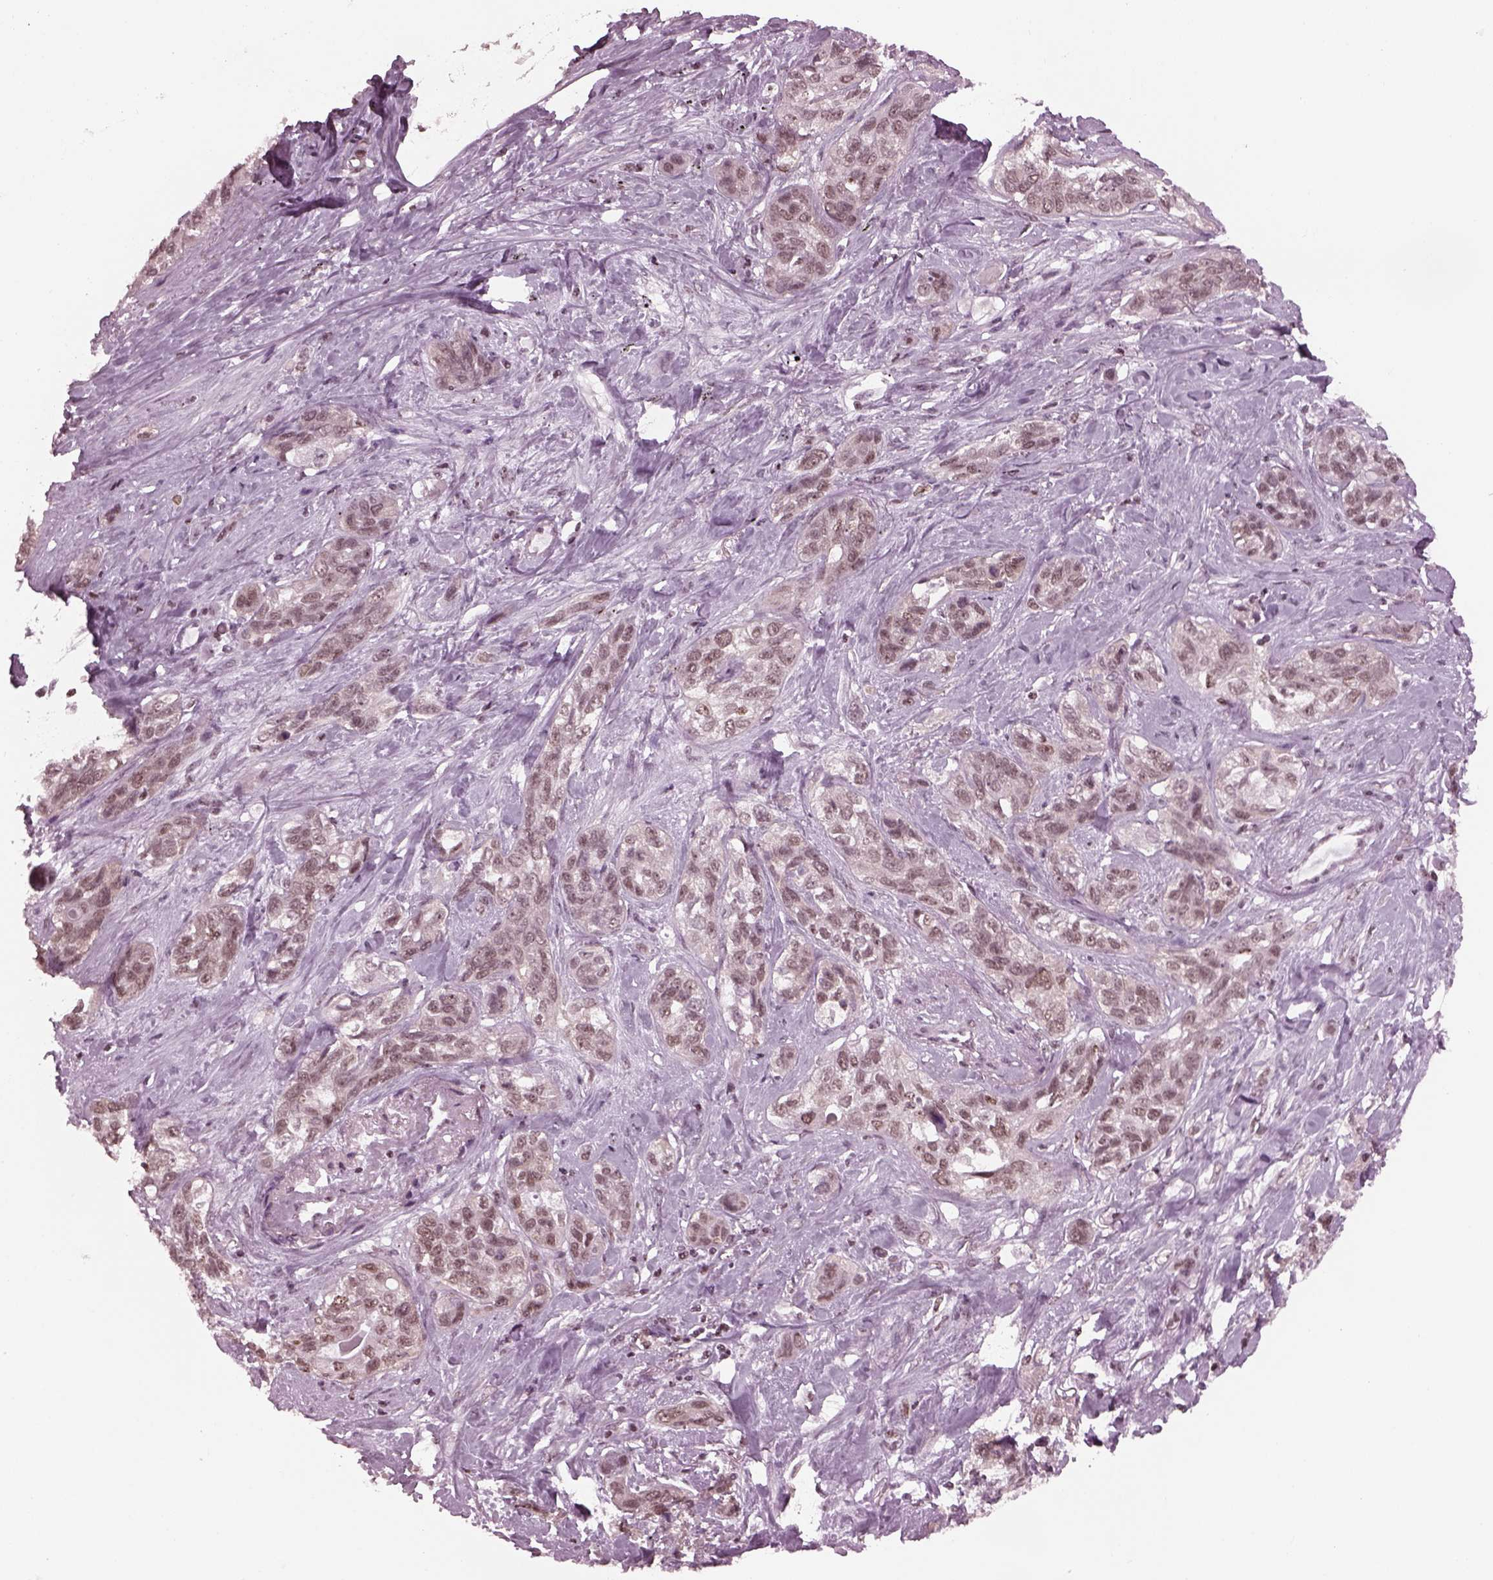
{"staining": {"intensity": "negative", "quantity": "none", "location": "none"}, "tissue": "lung cancer", "cell_type": "Tumor cells", "image_type": "cancer", "snomed": [{"axis": "morphology", "description": "Squamous cell carcinoma, NOS"}, {"axis": "topography", "description": "Lung"}], "caption": "A photomicrograph of squamous cell carcinoma (lung) stained for a protein exhibits no brown staining in tumor cells.", "gene": "RUVBL2", "patient": {"sex": "female", "age": 70}}